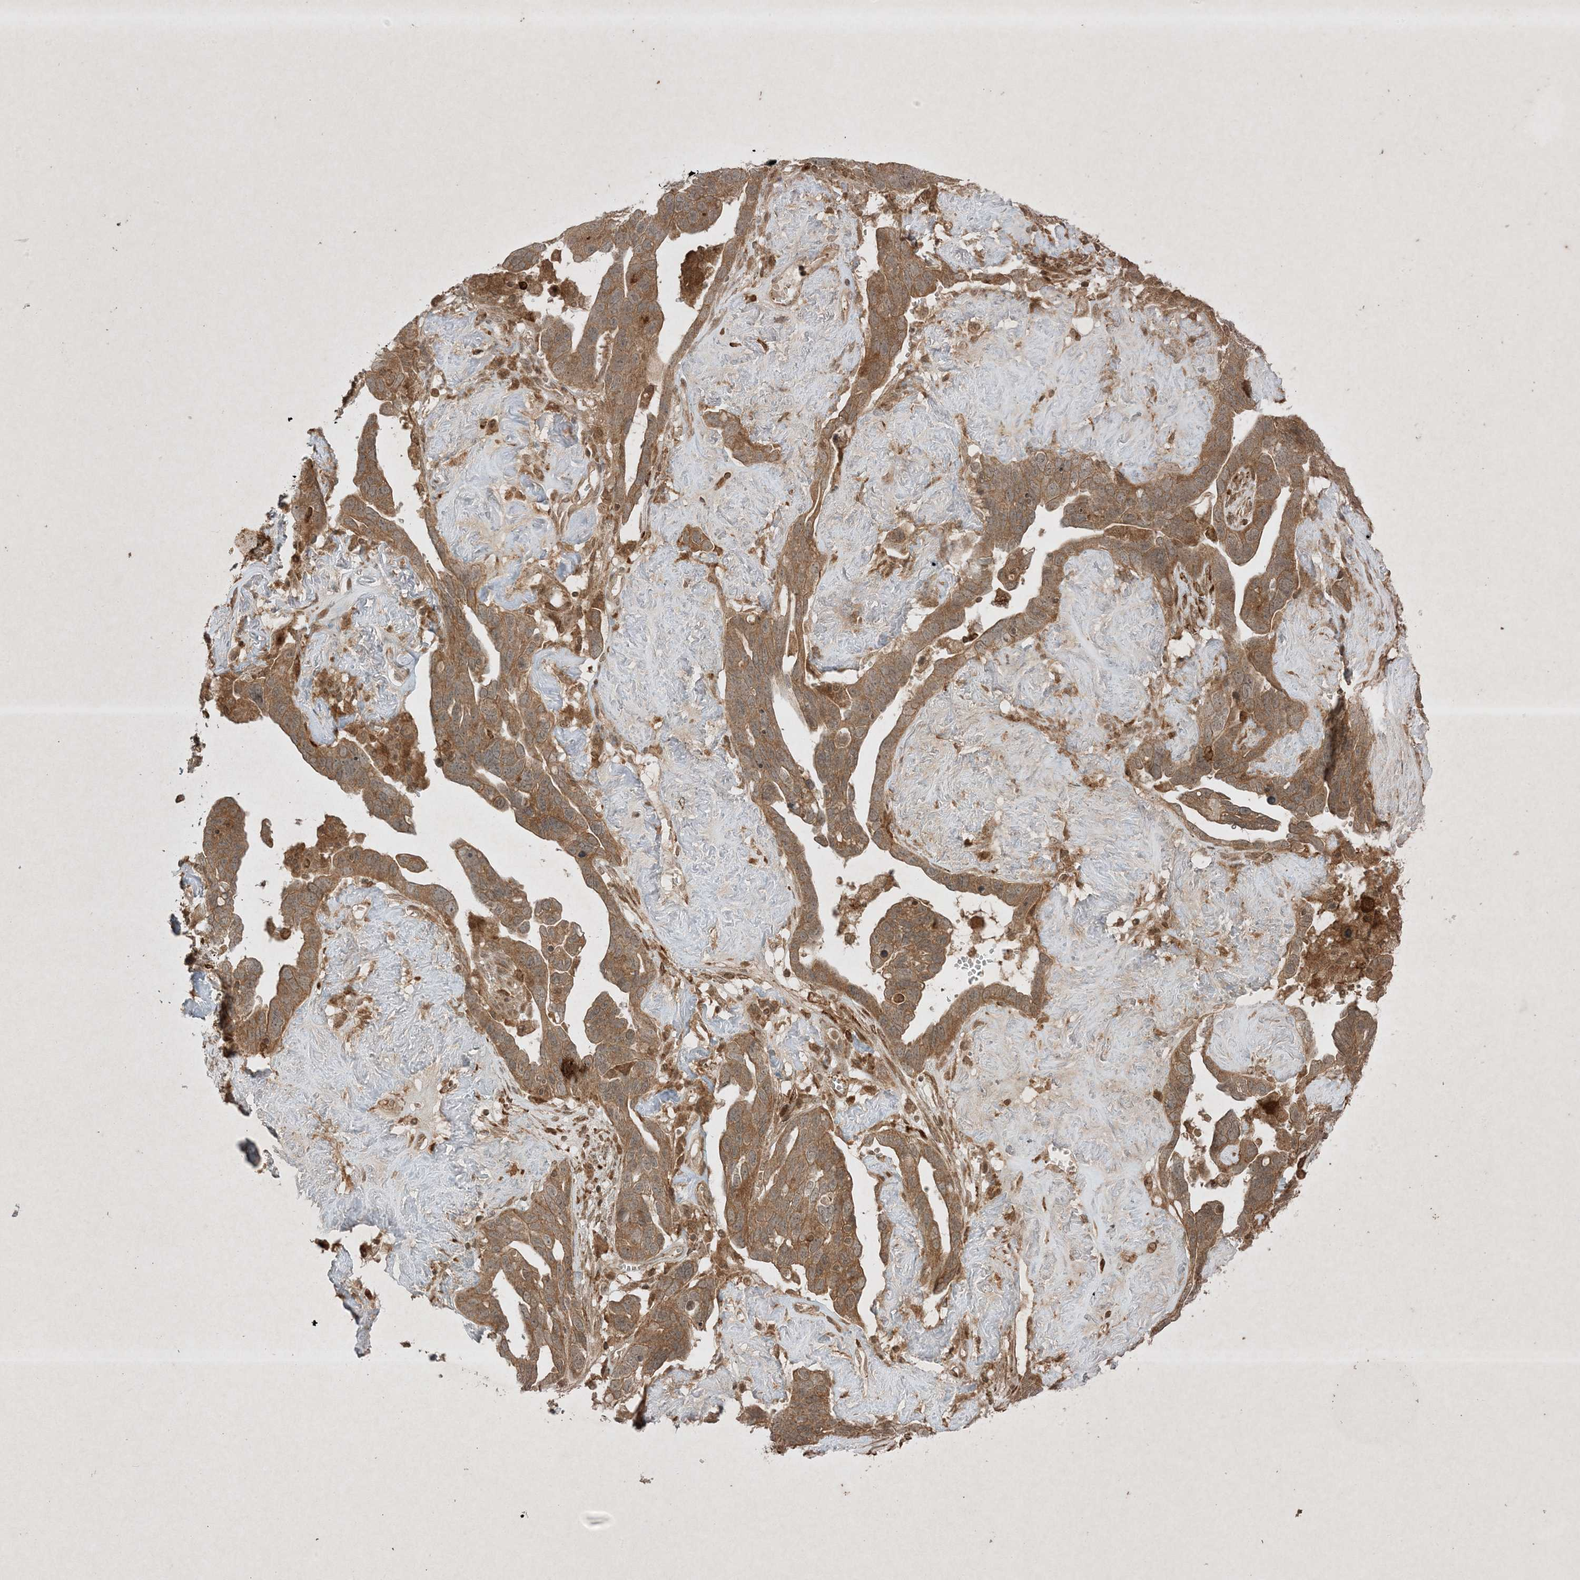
{"staining": {"intensity": "moderate", "quantity": ">75%", "location": "cytoplasmic/membranous"}, "tissue": "ovarian cancer", "cell_type": "Tumor cells", "image_type": "cancer", "snomed": [{"axis": "morphology", "description": "Cystadenocarcinoma, serous, NOS"}, {"axis": "topography", "description": "Ovary"}], "caption": "There is medium levels of moderate cytoplasmic/membranous expression in tumor cells of serous cystadenocarcinoma (ovarian), as demonstrated by immunohistochemical staining (brown color).", "gene": "PTK6", "patient": {"sex": "female", "age": 54}}